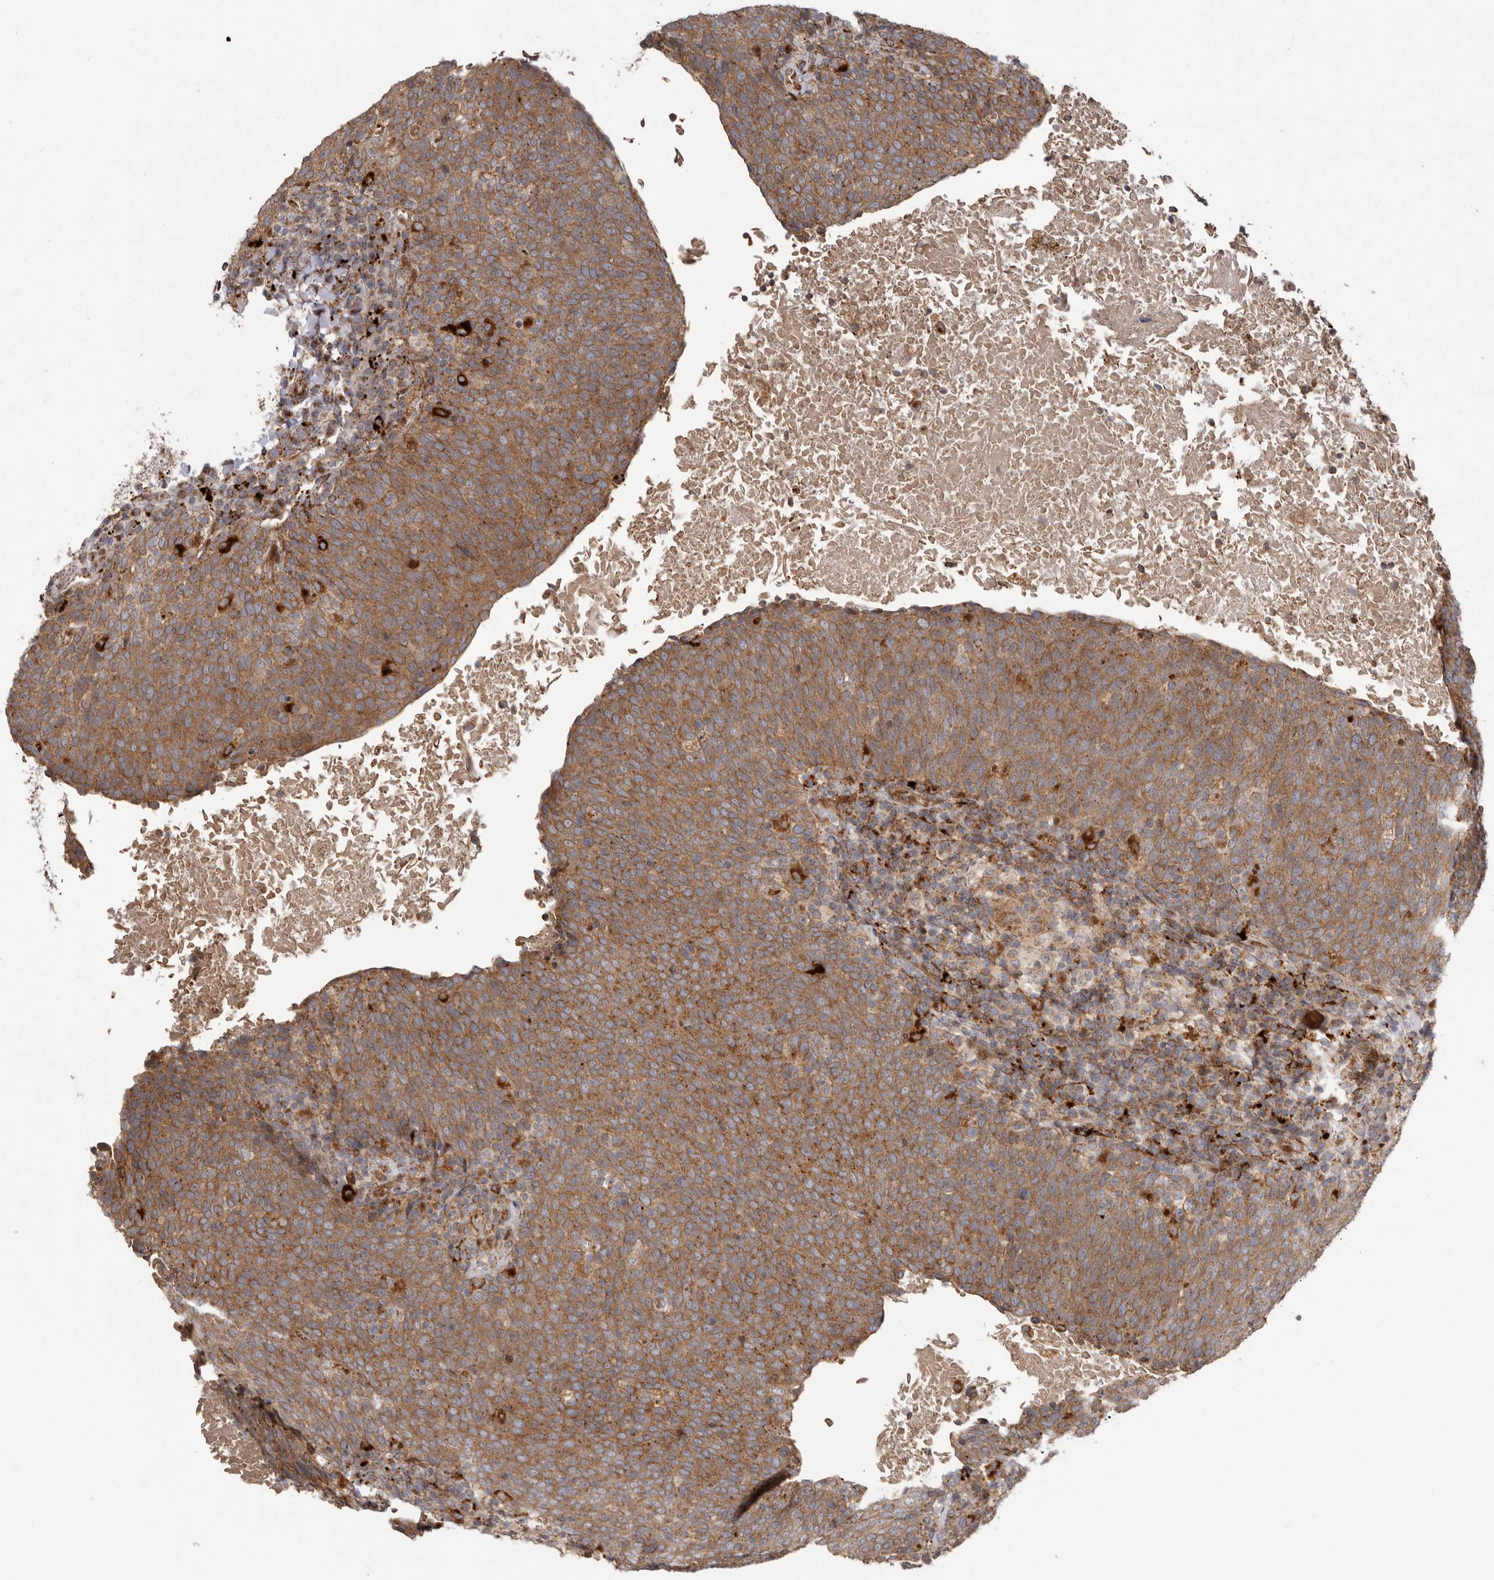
{"staining": {"intensity": "moderate", "quantity": ">75%", "location": "cytoplasmic/membranous"}, "tissue": "head and neck cancer", "cell_type": "Tumor cells", "image_type": "cancer", "snomed": [{"axis": "morphology", "description": "Squamous cell carcinoma, NOS"}, {"axis": "morphology", "description": "Squamous cell carcinoma, metastatic, NOS"}, {"axis": "topography", "description": "Lymph node"}, {"axis": "topography", "description": "Head-Neck"}], "caption": "Immunohistochemistry staining of head and neck cancer, which demonstrates medium levels of moderate cytoplasmic/membranous expression in about >75% of tumor cells indicating moderate cytoplasmic/membranous protein positivity. The staining was performed using DAB (brown) for protein detection and nuclei were counterstained in hematoxylin (blue).", "gene": "NUP43", "patient": {"sex": "male", "age": 62}}